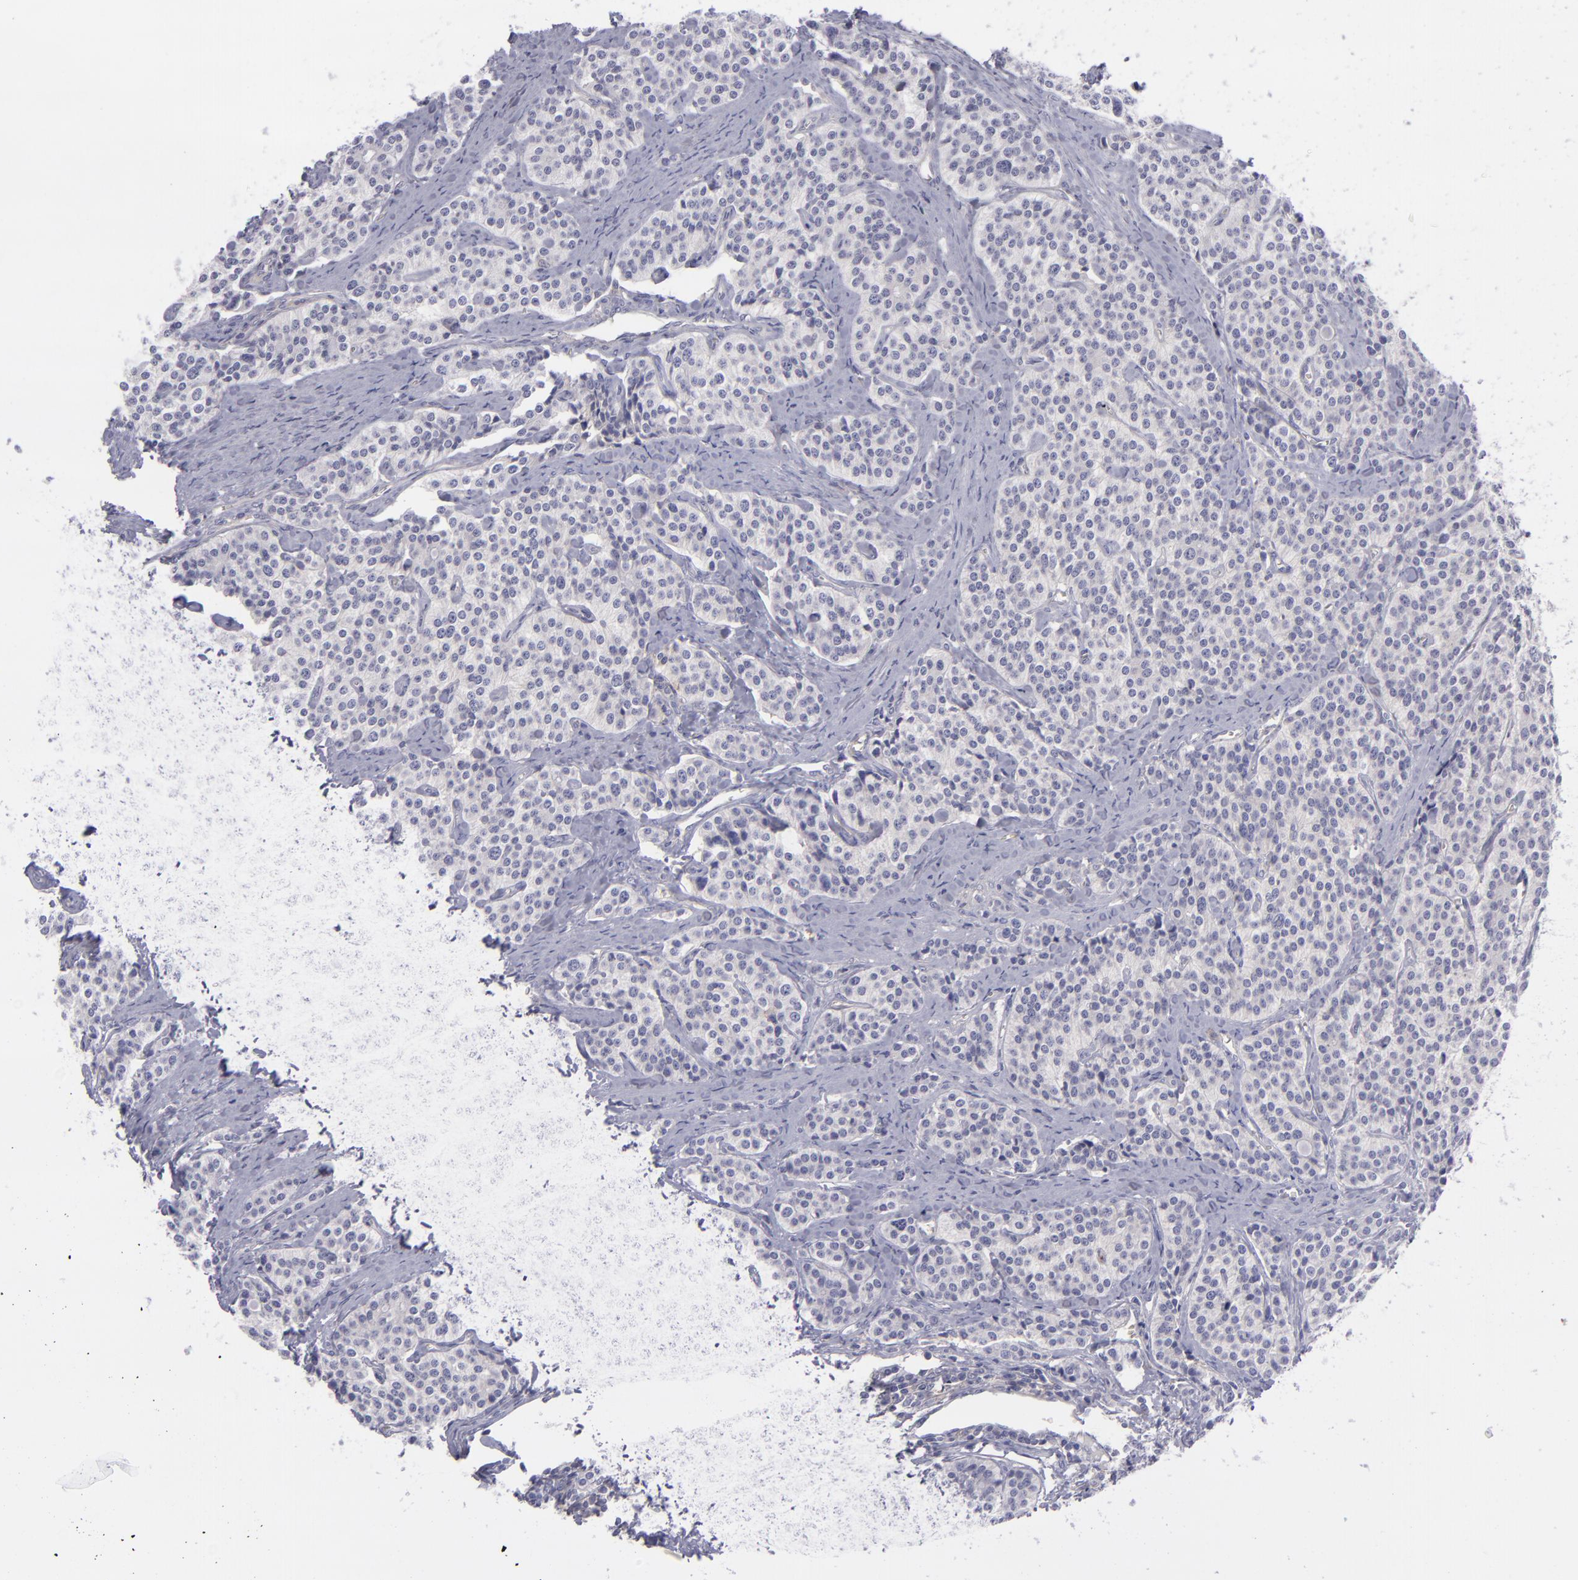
{"staining": {"intensity": "negative", "quantity": "none", "location": "none"}, "tissue": "carcinoid", "cell_type": "Tumor cells", "image_type": "cancer", "snomed": [{"axis": "morphology", "description": "Carcinoid, malignant, NOS"}, {"axis": "topography", "description": "Small intestine"}], "caption": "This is an immunohistochemistry micrograph of carcinoid. There is no staining in tumor cells.", "gene": "BSG", "patient": {"sex": "male", "age": 63}}